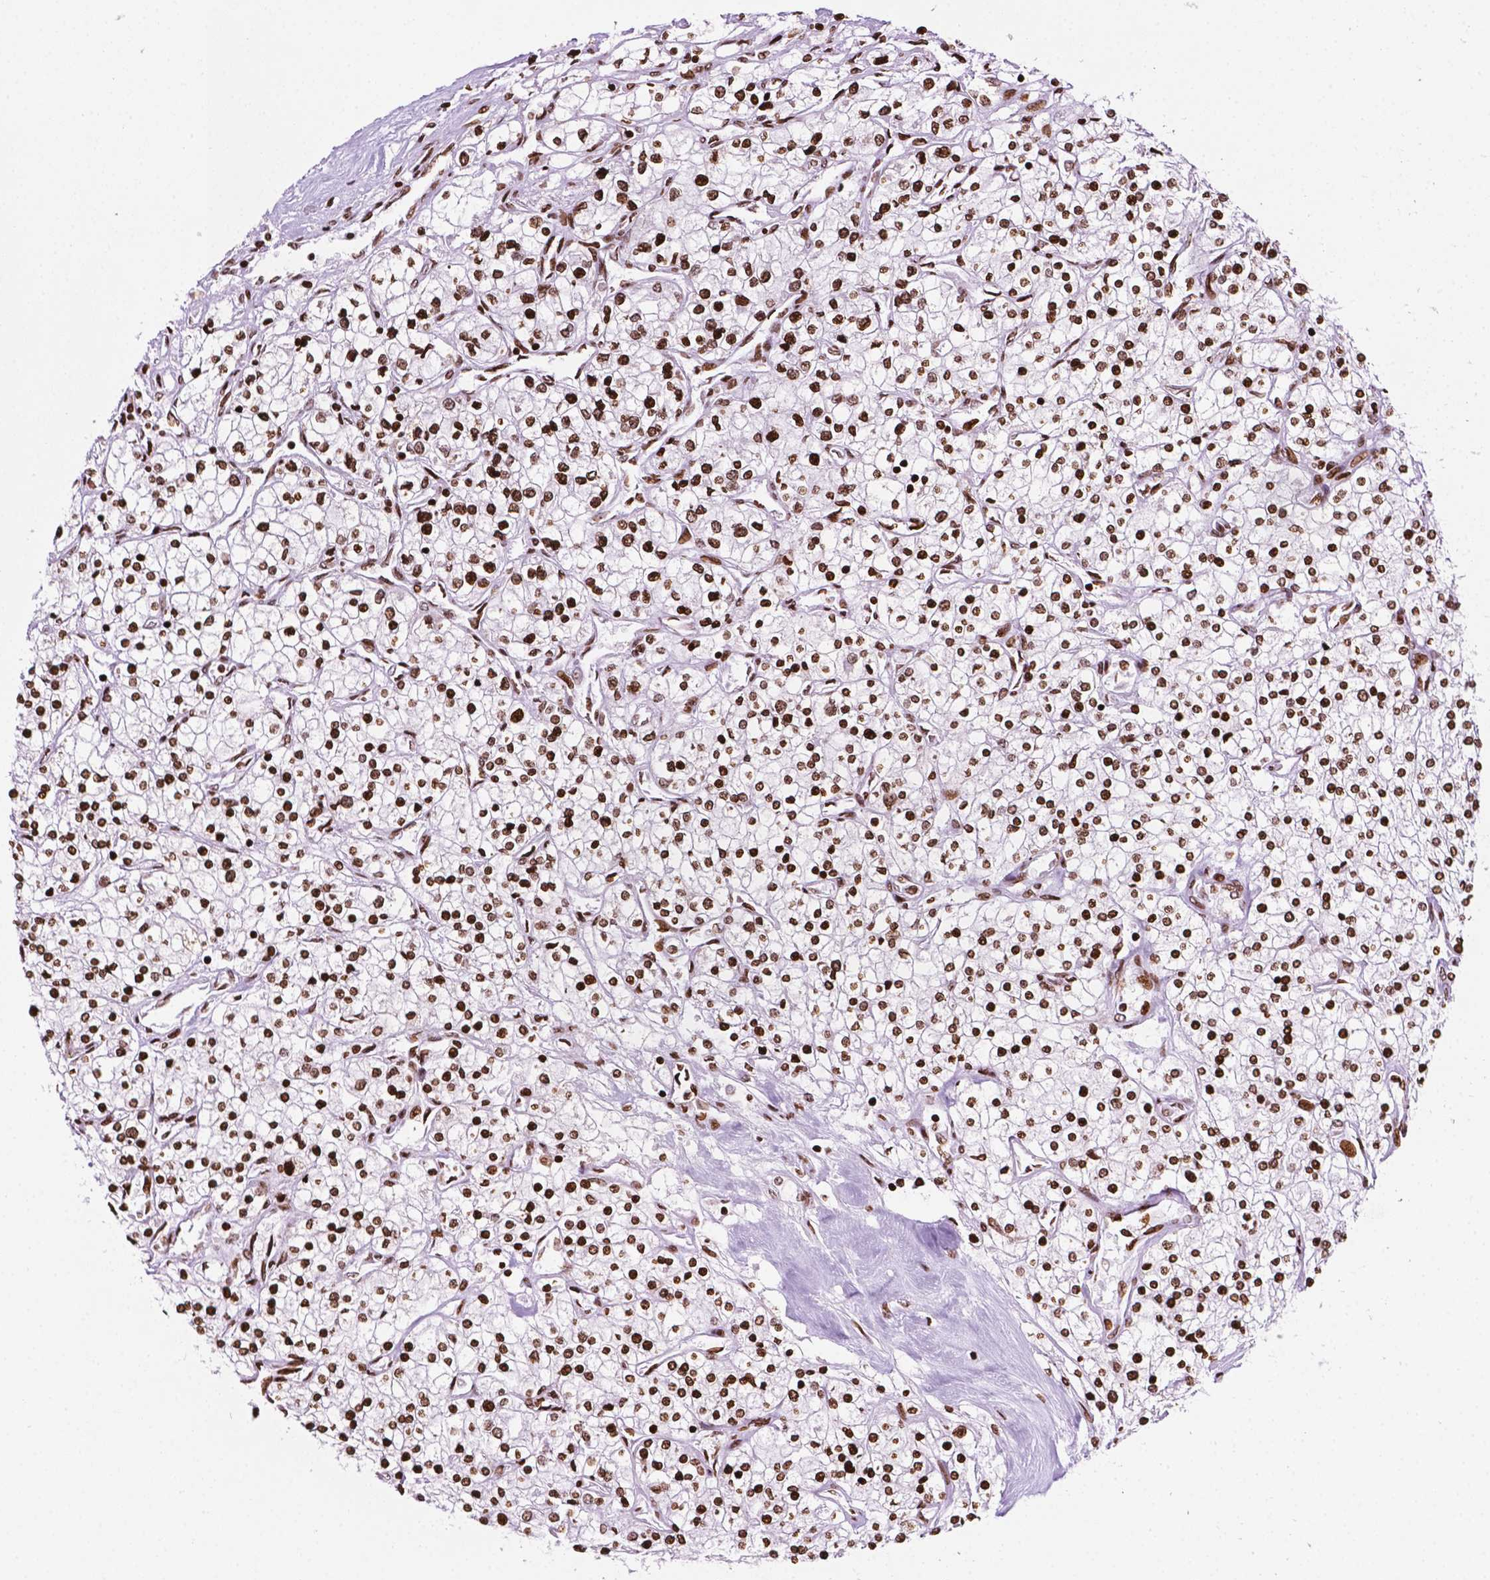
{"staining": {"intensity": "strong", "quantity": ">75%", "location": "nuclear"}, "tissue": "renal cancer", "cell_type": "Tumor cells", "image_type": "cancer", "snomed": [{"axis": "morphology", "description": "Adenocarcinoma, NOS"}, {"axis": "topography", "description": "Kidney"}], "caption": "Protein expression analysis of human renal adenocarcinoma reveals strong nuclear expression in about >75% of tumor cells. (DAB IHC, brown staining for protein, blue staining for nuclei).", "gene": "TMEM250", "patient": {"sex": "male", "age": 80}}